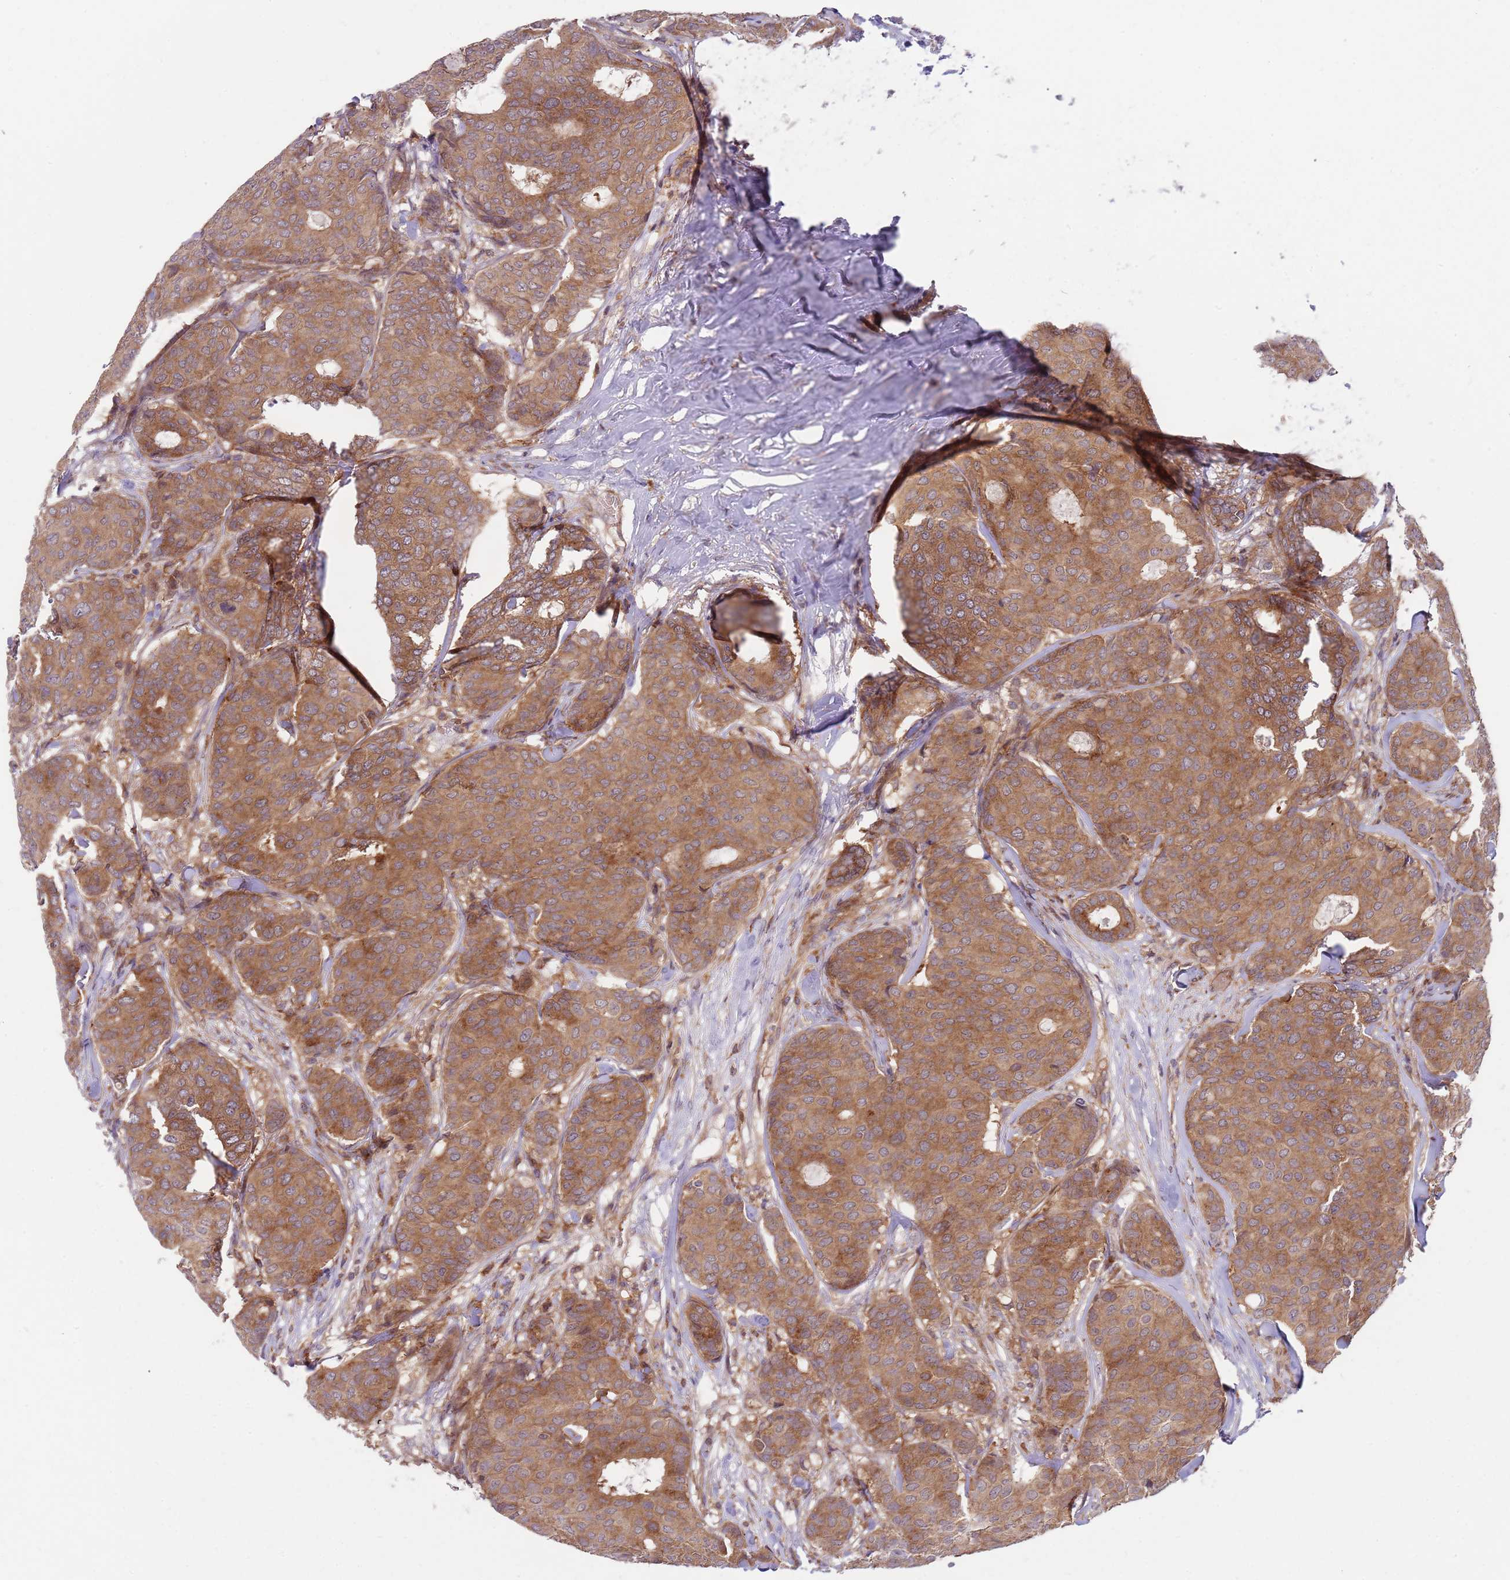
{"staining": {"intensity": "moderate", "quantity": ">75%", "location": "cytoplasmic/membranous"}, "tissue": "breast cancer", "cell_type": "Tumor cells", "image_type": "cancer", "snomed": [{"axis": "morphology", "description": "Duct carcinoma"}, {"axis": "topography", "description": "Breast"}], "caption": "Immunohistochemistry of breast infiltrating ductal carcinoma reveals medium levels of moderate cytoplasmic/membranous expression in approximately >75% of tumor cells. (brown staining indicates protein expression, while blue staining denotes nuclei).", "gene": "GGA1", "patient": {"sex": "female", "age": 75}}